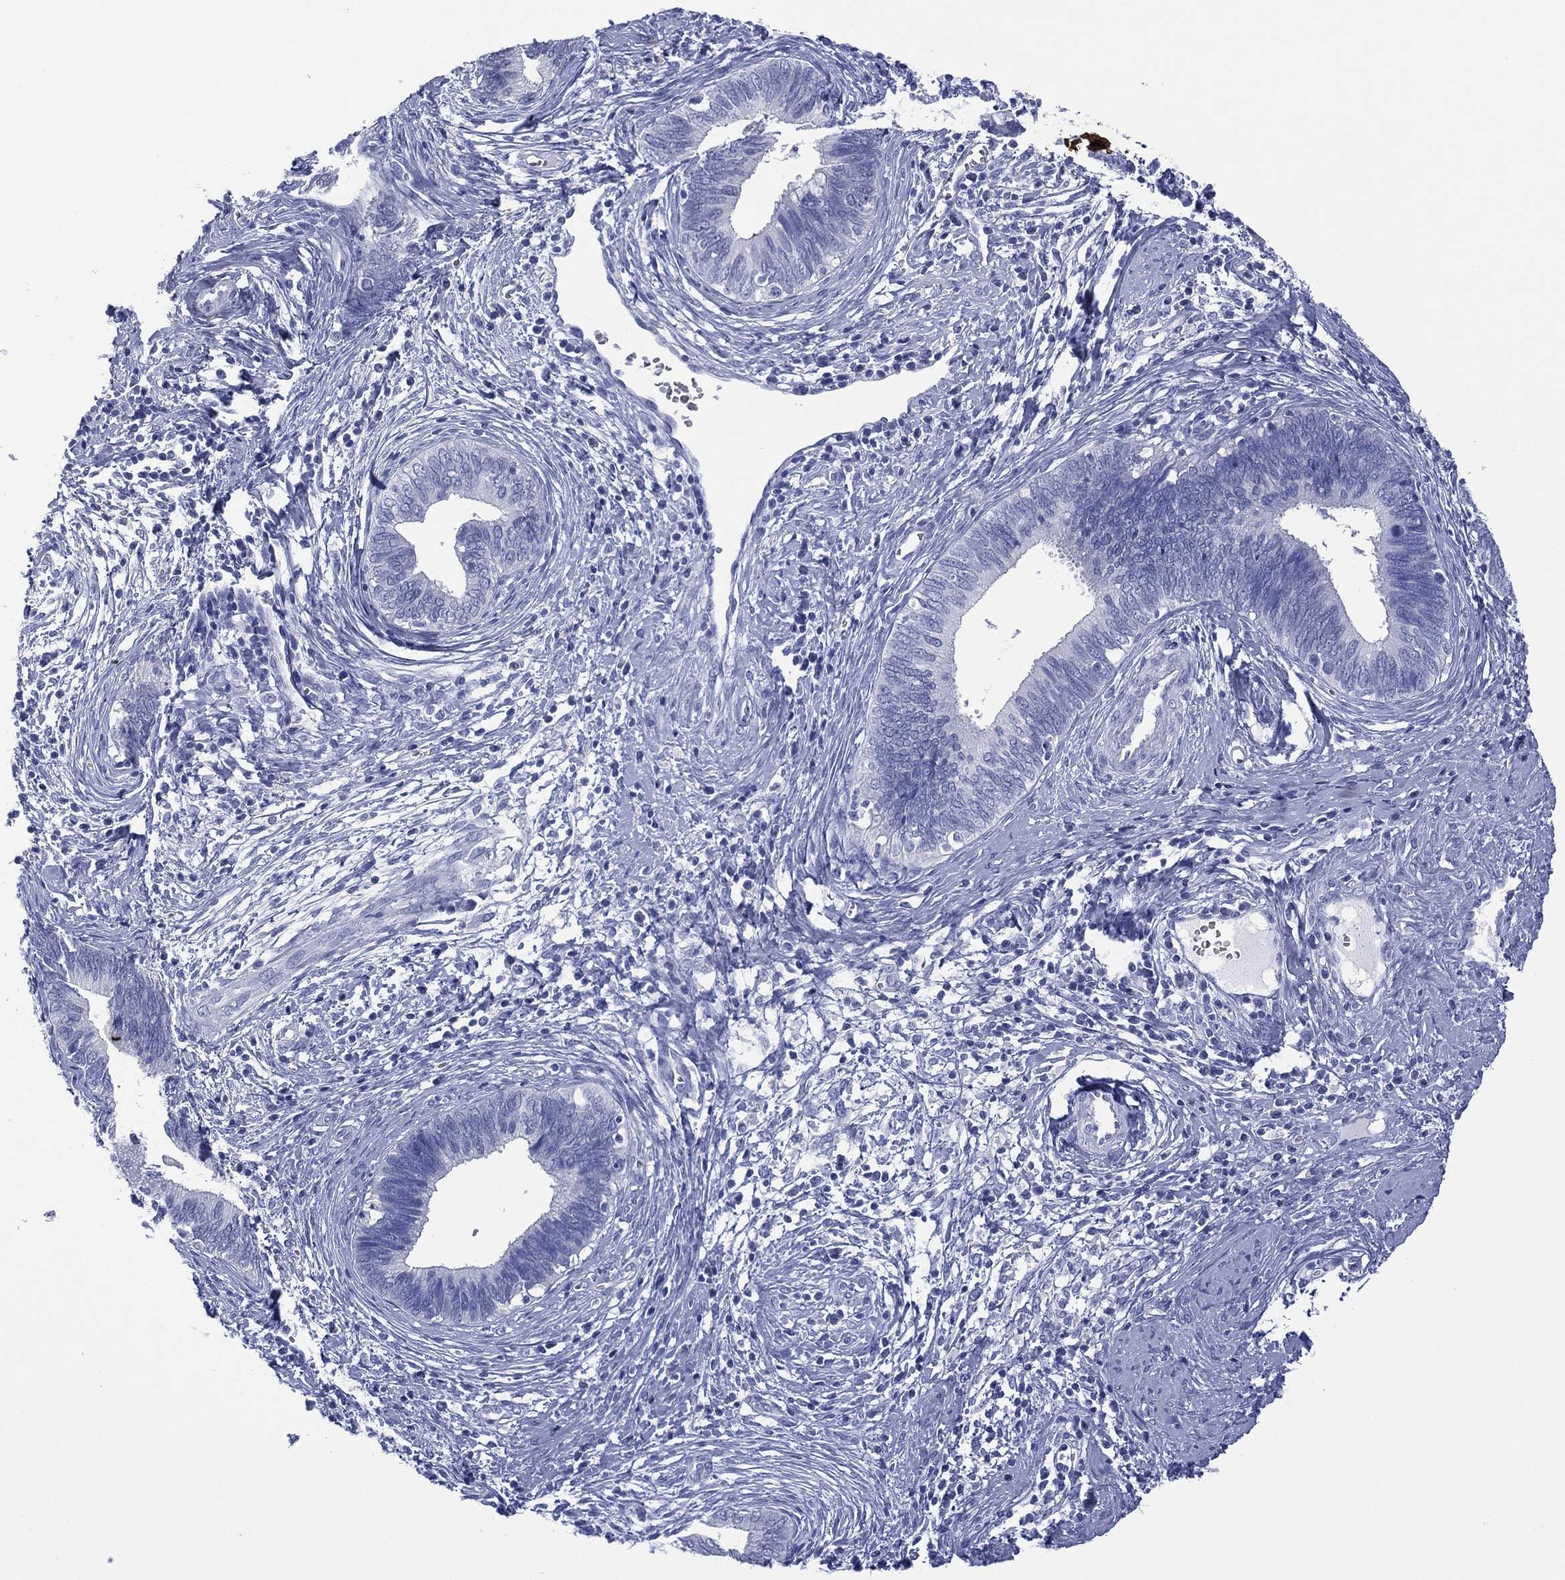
{"staining": {"intensity": "negative", "quantity": "none", "location": "none"}, "tissue": "cervical cancer", "cell_type": "Tumor cells", "image_type": "cancer", "snomed": [{"axis": "morphology", "description": "Adenocarcinoma, NOS"}, {"axis": "topography", "description": "Cervix"}], "caption": "IHC photomicrograph of neoplastic tissue: human adenocarcinoma (cervical) stained with DAB (3,3'-diaminobenzidine) reveals no significant protein staining in tumor cells. The staining is performed using DAB (3,3'-diaminobenzidine) brown chromogen with nuclei counter-stained in using hematoxylin.", "gene": "DSG1", "patient": {"sex": "female", "age": 42}}